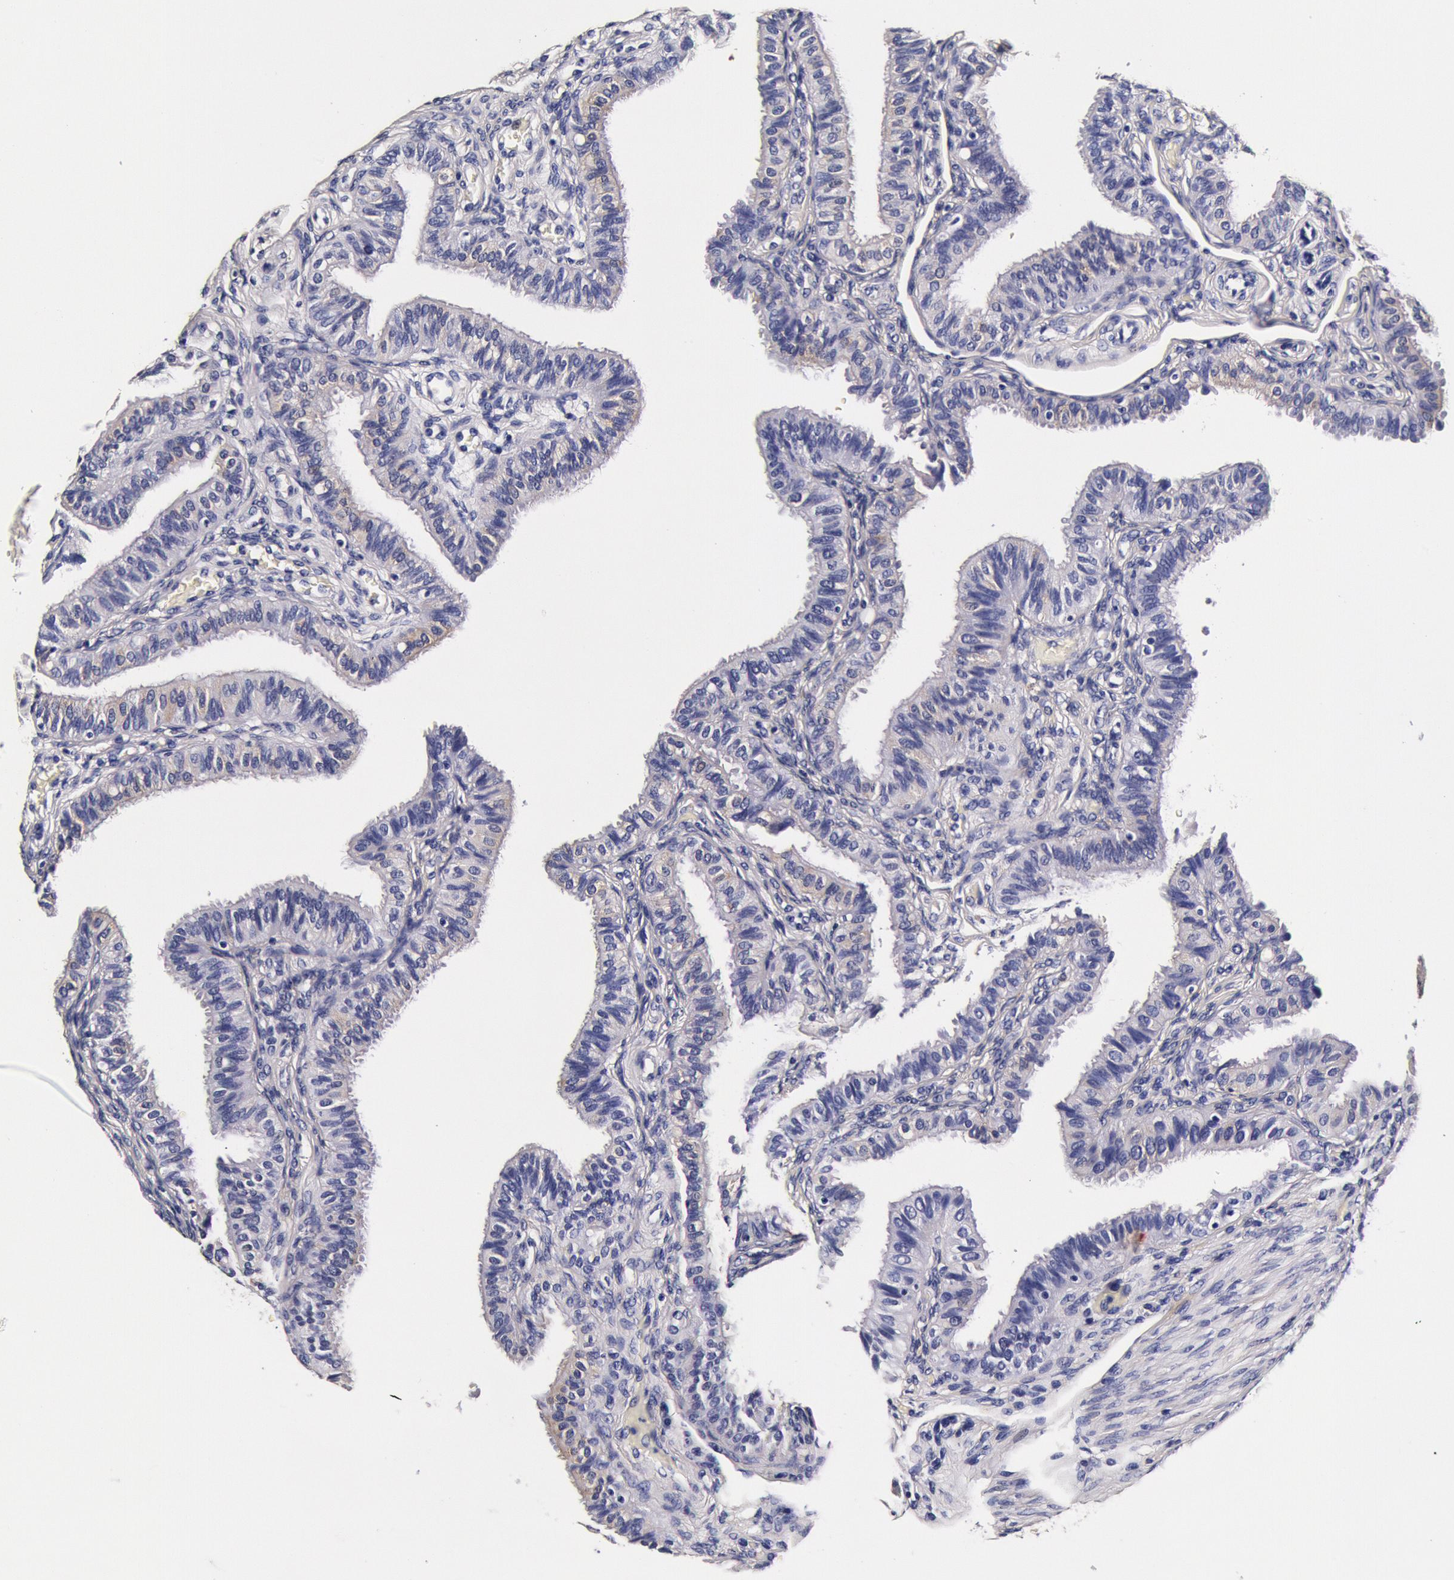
{"staining": {"intensity": "negative", "quantity": "none", "location": "none"}, "tissue": "fallopian tube", "cell_type": "Glandular cells", "image_type": "normal", "snomed": [{"axis": "morphology", "description": "Normal tissue, NOS"}, {"axis": "topography", "description": "Fallopian tube"}], "caption": "Fallopian tube was stained to show a protein in brown. There is no significant expression in glandular cells. Nuclei are stained in blue.", "gene": "CCDC22", "patient": {"sex": "female", "age": 42}}